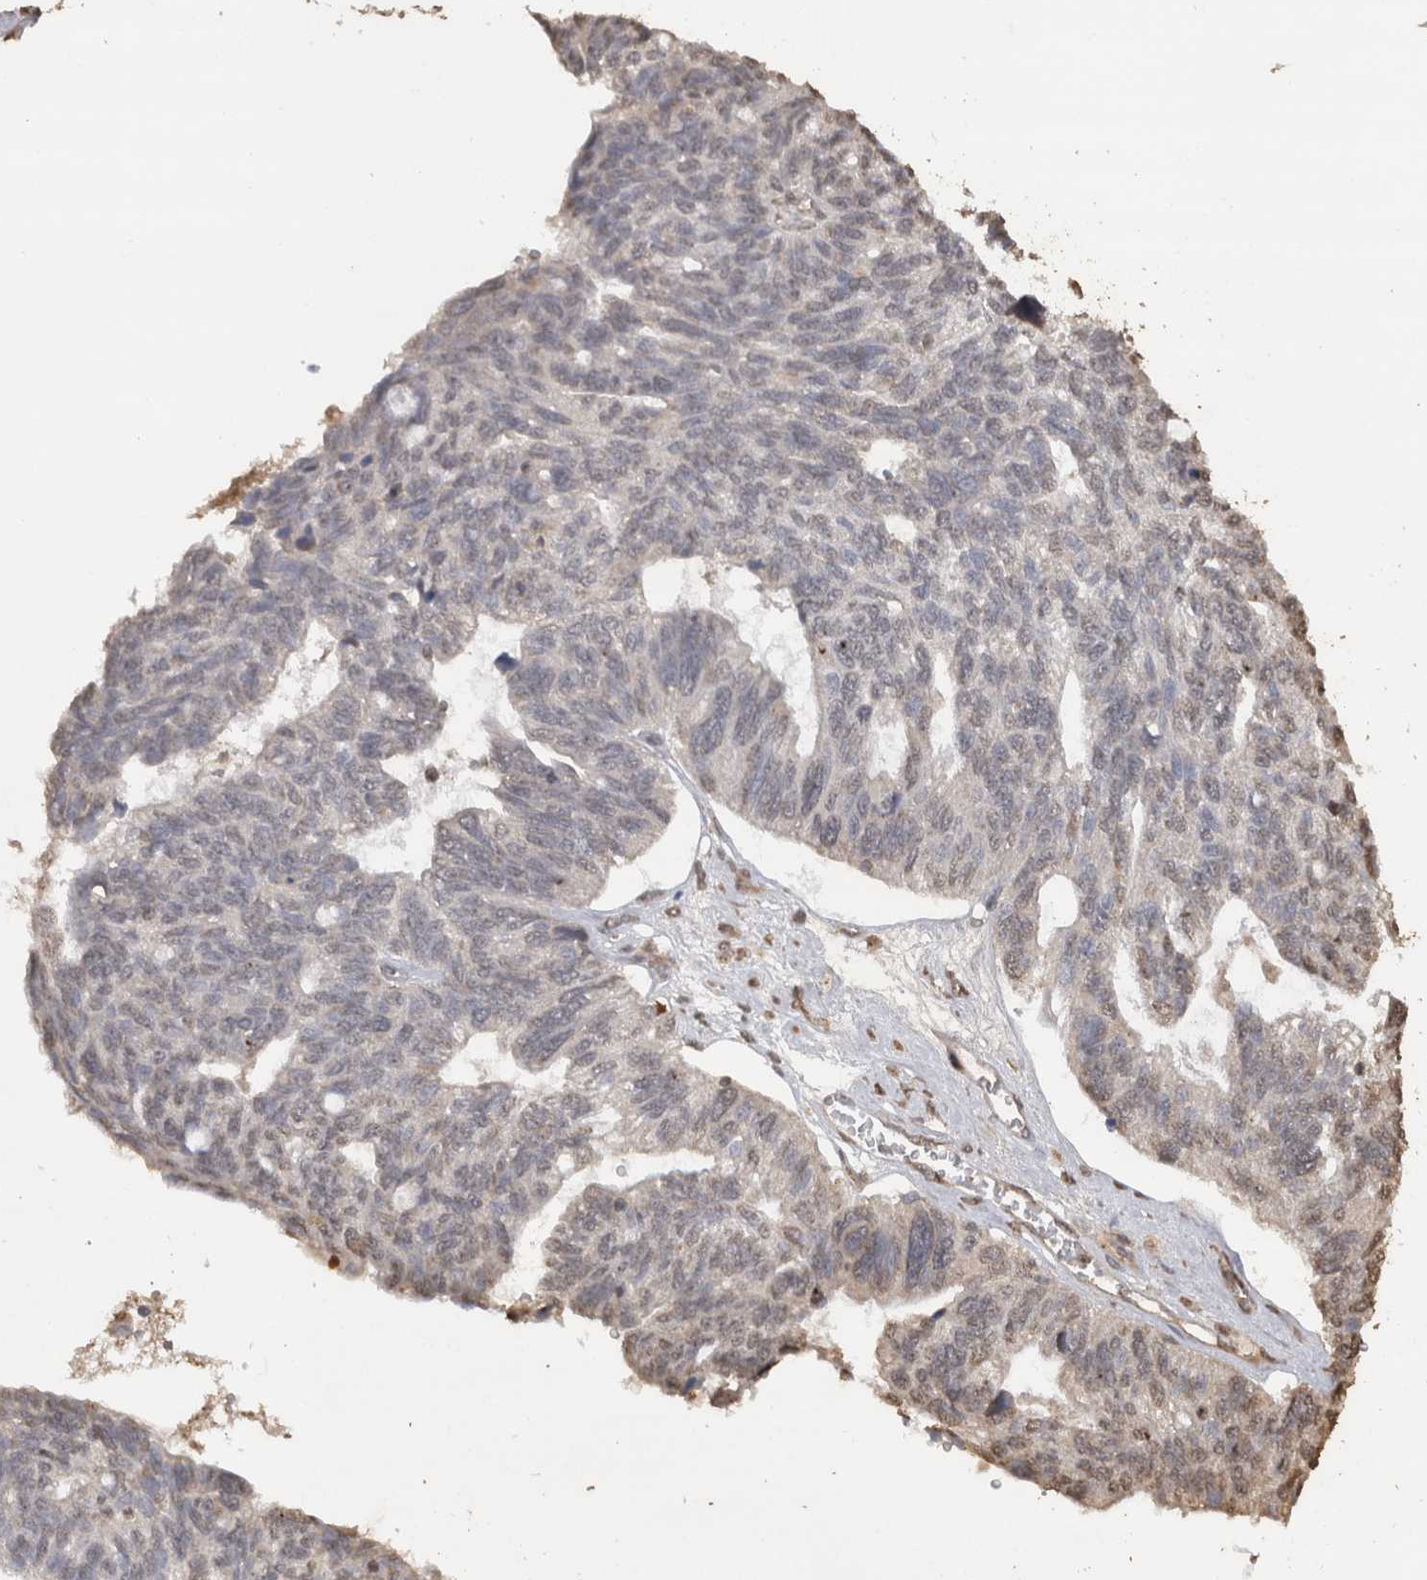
{"staining": {"intensity": "weak", "quantity": "<25%", "location": "nuclear"}, "tissue": "ovarian cancer", "cell_type": "Tumor cells", "image_type": "cancer", "snomed": [{"axis": "morphology", "description": "Cystadenocarcinoma, serous, NOS"}, {"axis": "topography", "description": "Ovary"}], "caption": "Human ovarian serous cystadenocarcinoma stained for a protein using immunohistochemistry shows no staining in tumor cells.", "gene": "CRELD2", "patient": {"sex": "female", "age": 79}}